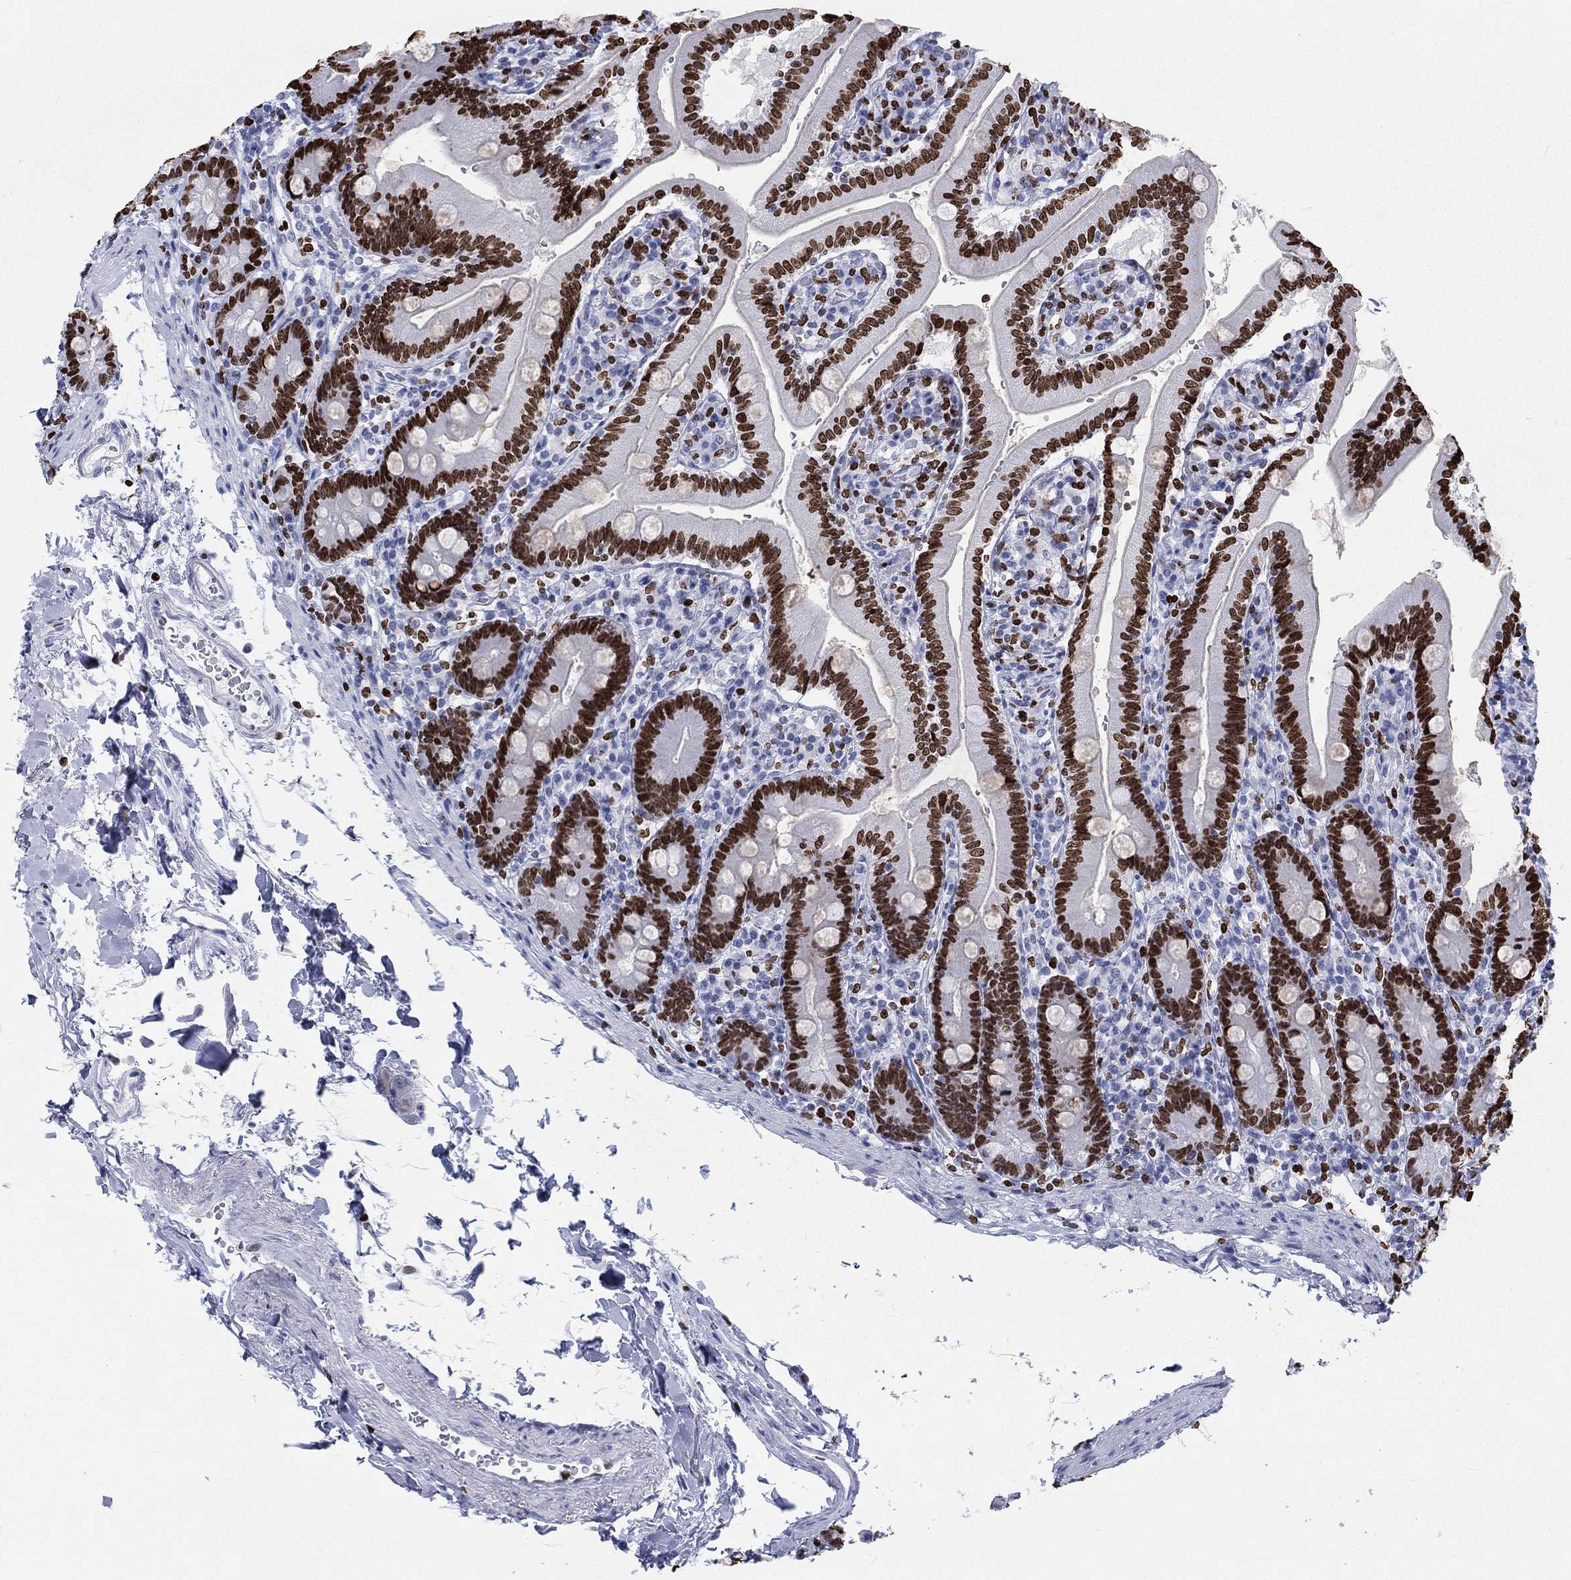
{"staining": {"intensity": "strong", "quantity": ">75%", "location": "nuclear"}, "tissue": "duodenum", "cell_type": "Glandular cells", "image_type": "normal", "snomed": [{"axis": "morphology", "description": "Normal tissue, NOS"}, {"axis": "topography", "description": "Duodenum"}], "caption": "High-magnification brightfield microscopy of benign duodenum stained with DAB (3,3'-diaminobenzidine) (brown) and counterstained with hematoxylin (blue). glandular cells exhibit strong nuclear expression is seen in approximately>75% of cells.", "gene": "H1", "patient": {"sex": "female", "age": 67}}